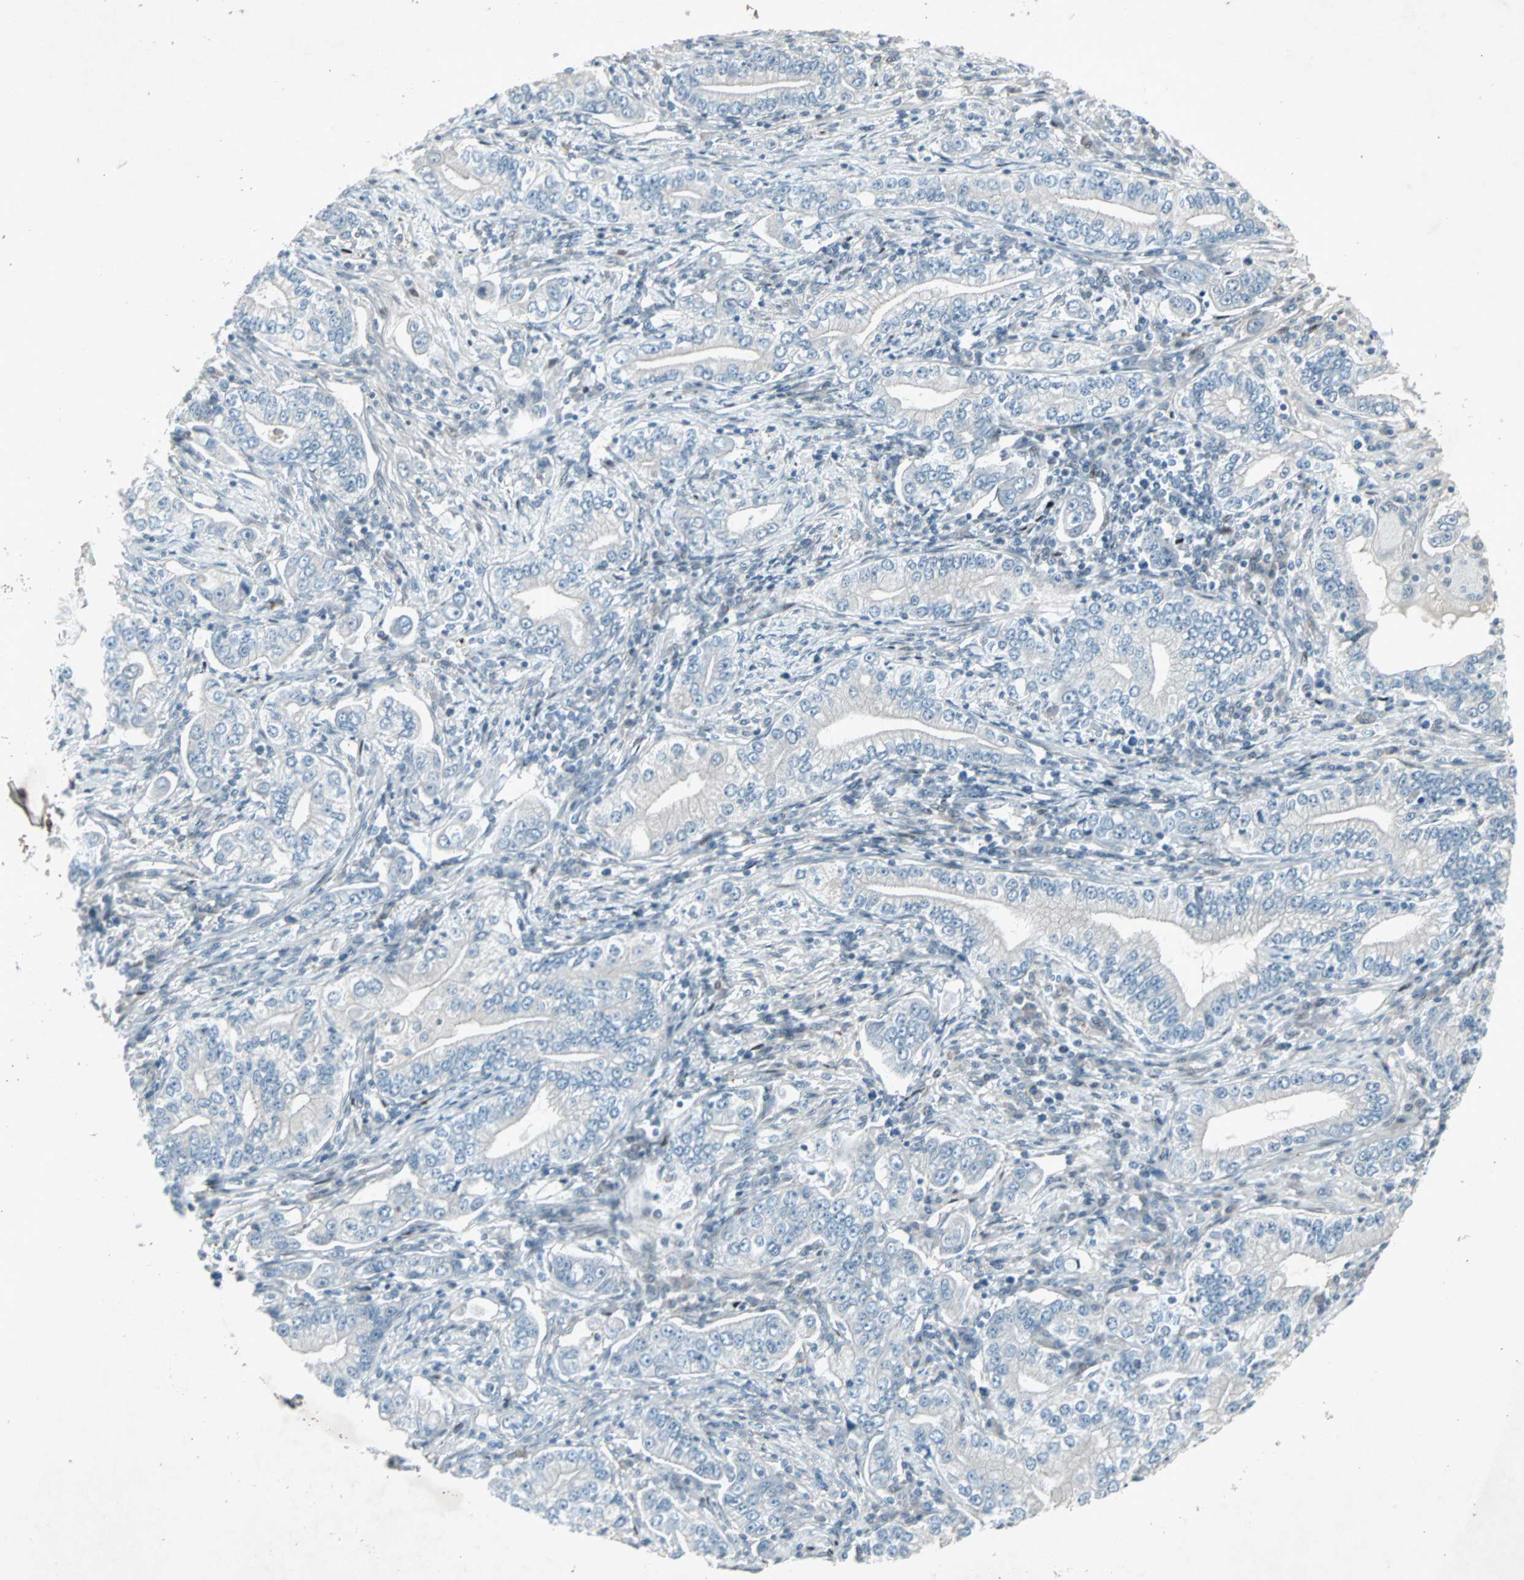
{"staining": {"intensity": "negative", "quantity": "none", "location": "none"}, "tissue": "stomach cancer", "cell_type": "Tumor cells", "image_type": "cancer", "snomed": [{"axis": "morphology", "description": "Adenocarcinoma, NOS"}, {"axis": "topography", "description": "Stomach, lower"}], "caption": "Immunohistochemical staining of human stomach cancer (adenocarcinoma) reveals no significant staining in tumor cells.", "gene": "LANCL3", "patient": {"sex": "female", "age": 72}}